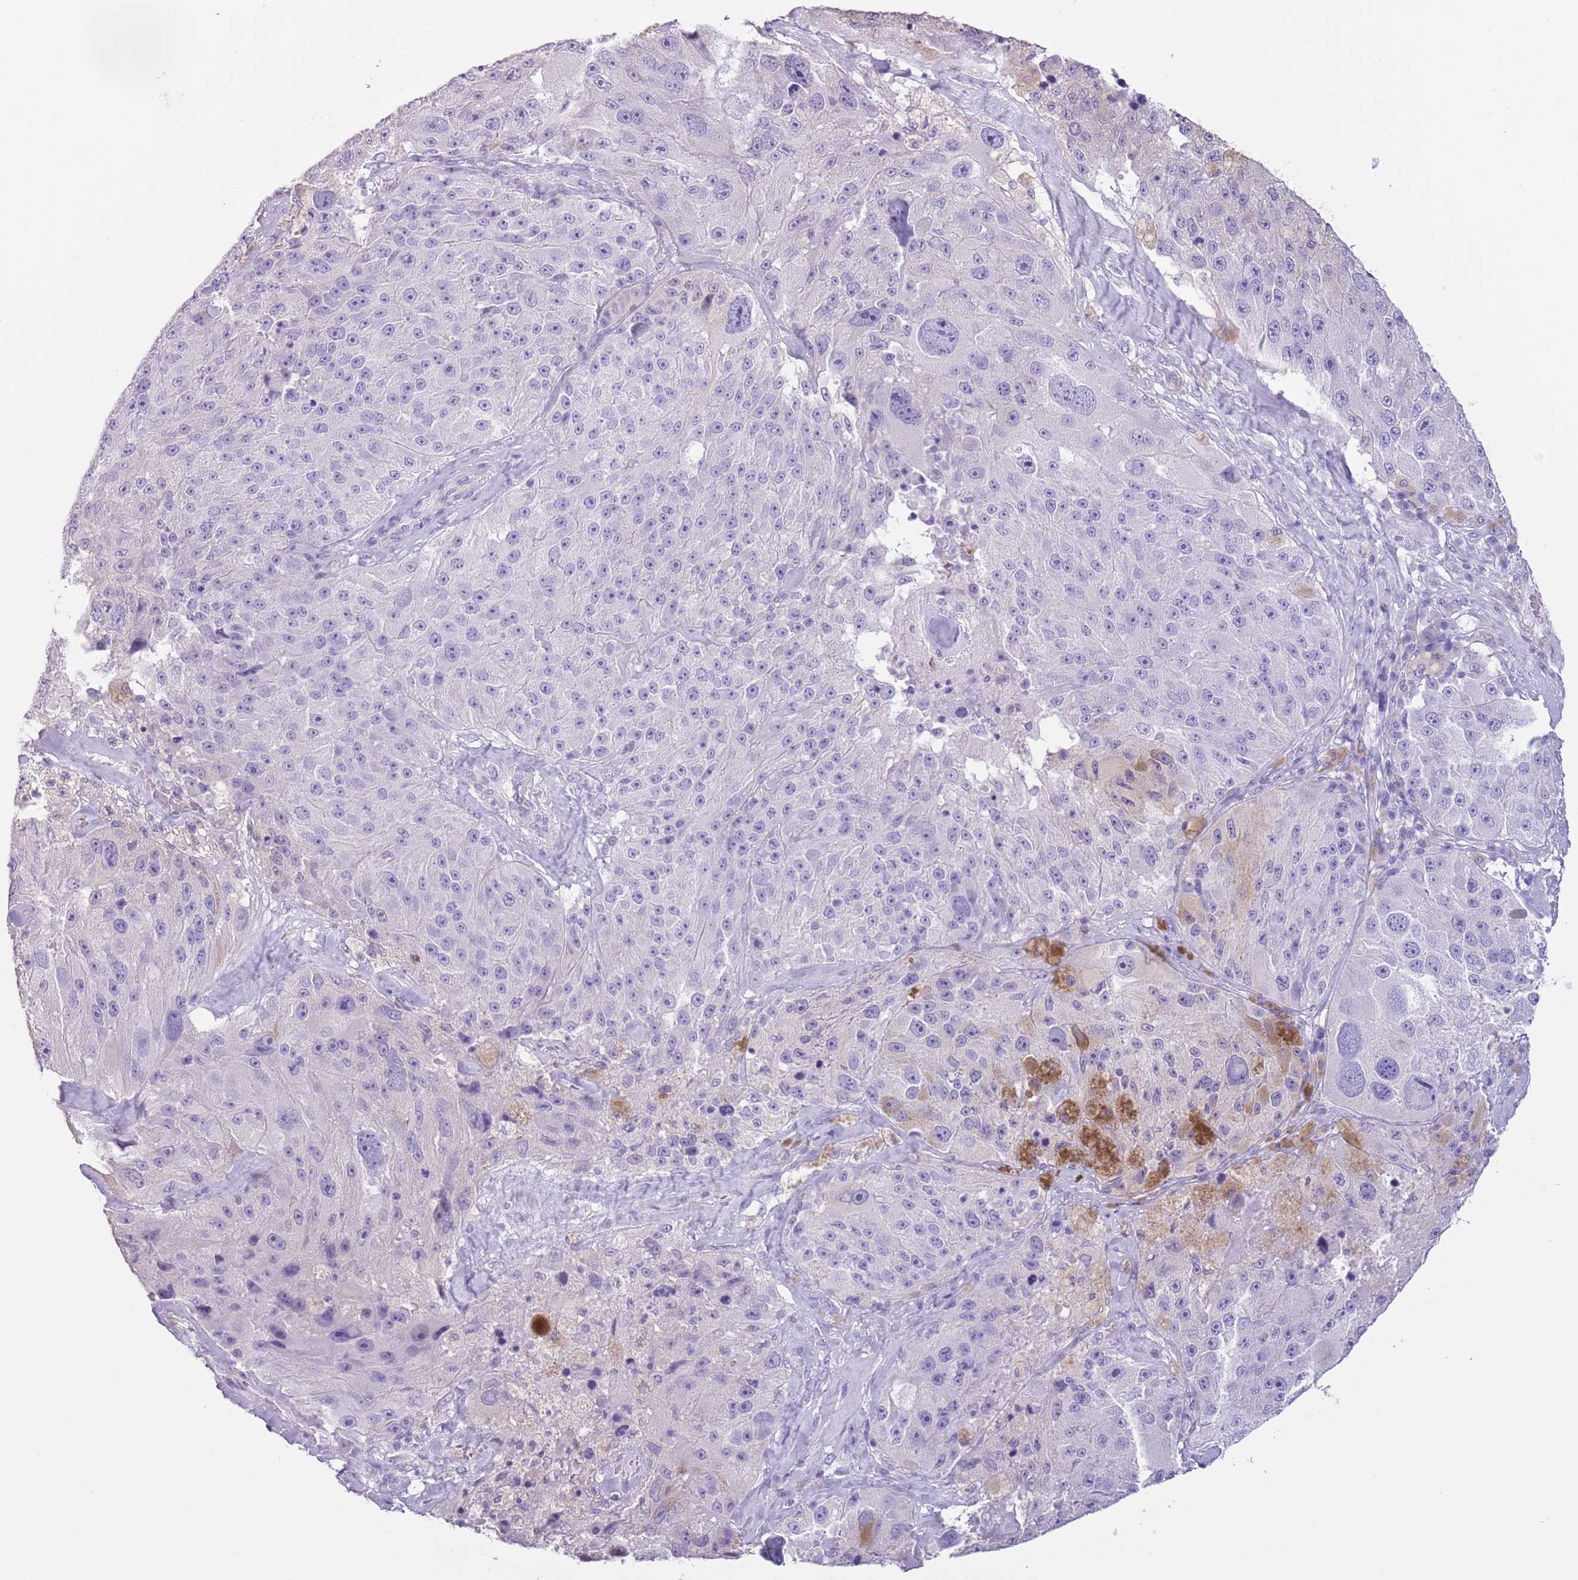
{"staining": {"intensity": "negative", "quantity": "none", "location": "none"}, "tissue": "melanoma", "cell_type": "Tumor cells", "image_type": "cancer", "snomed": [{"axis": "morphology", "description": "Malignant melanoma, Metastatic site"}, {"axis": "topography", "description": "Lymph node"}], "caption": "IHC image of human melanoma stained for a protein (brown), which displays no positivity in tumor cells.", "gene": "SLC7A14", "patient": {"sex": "male", "age": 62}}